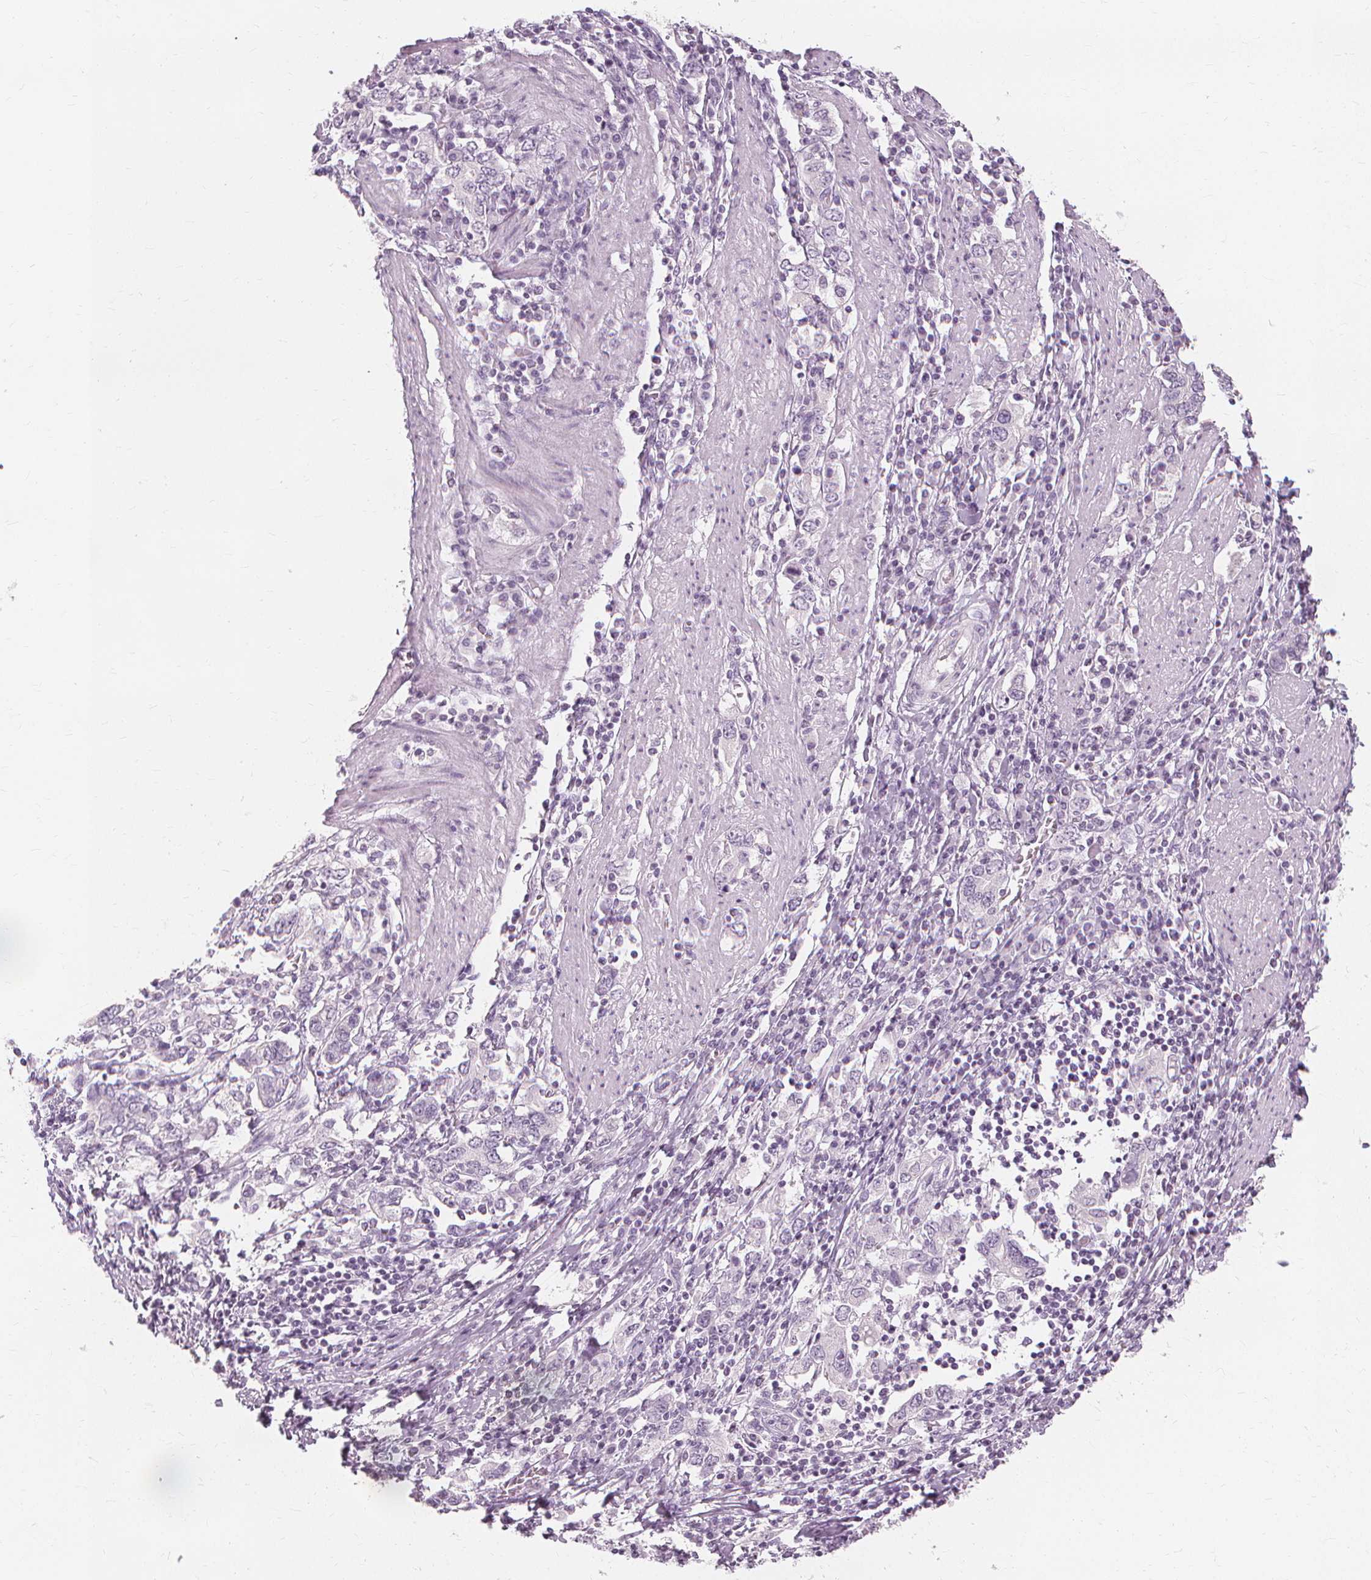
{"staining": {"intensity": "negative", "quantity": "none", "location": "none"}, "tissue": "stomach cancer", "cell_type": "Tumor cells", "image_type": "cancer", "snomed": [{"axis": "morphology", "description": "Adenocarcinoma, NOS"}, {"axis": "topography", "description": "Stomach, upper"}, {"axis": "topography", "description": "Stomach"}], "caption": "The histopathology image demonstrates no significant expression in tumor cells of stomach adenocarcinoma.", "gene": "MUC12", "patient": {"sex": "male", "age": 62}}